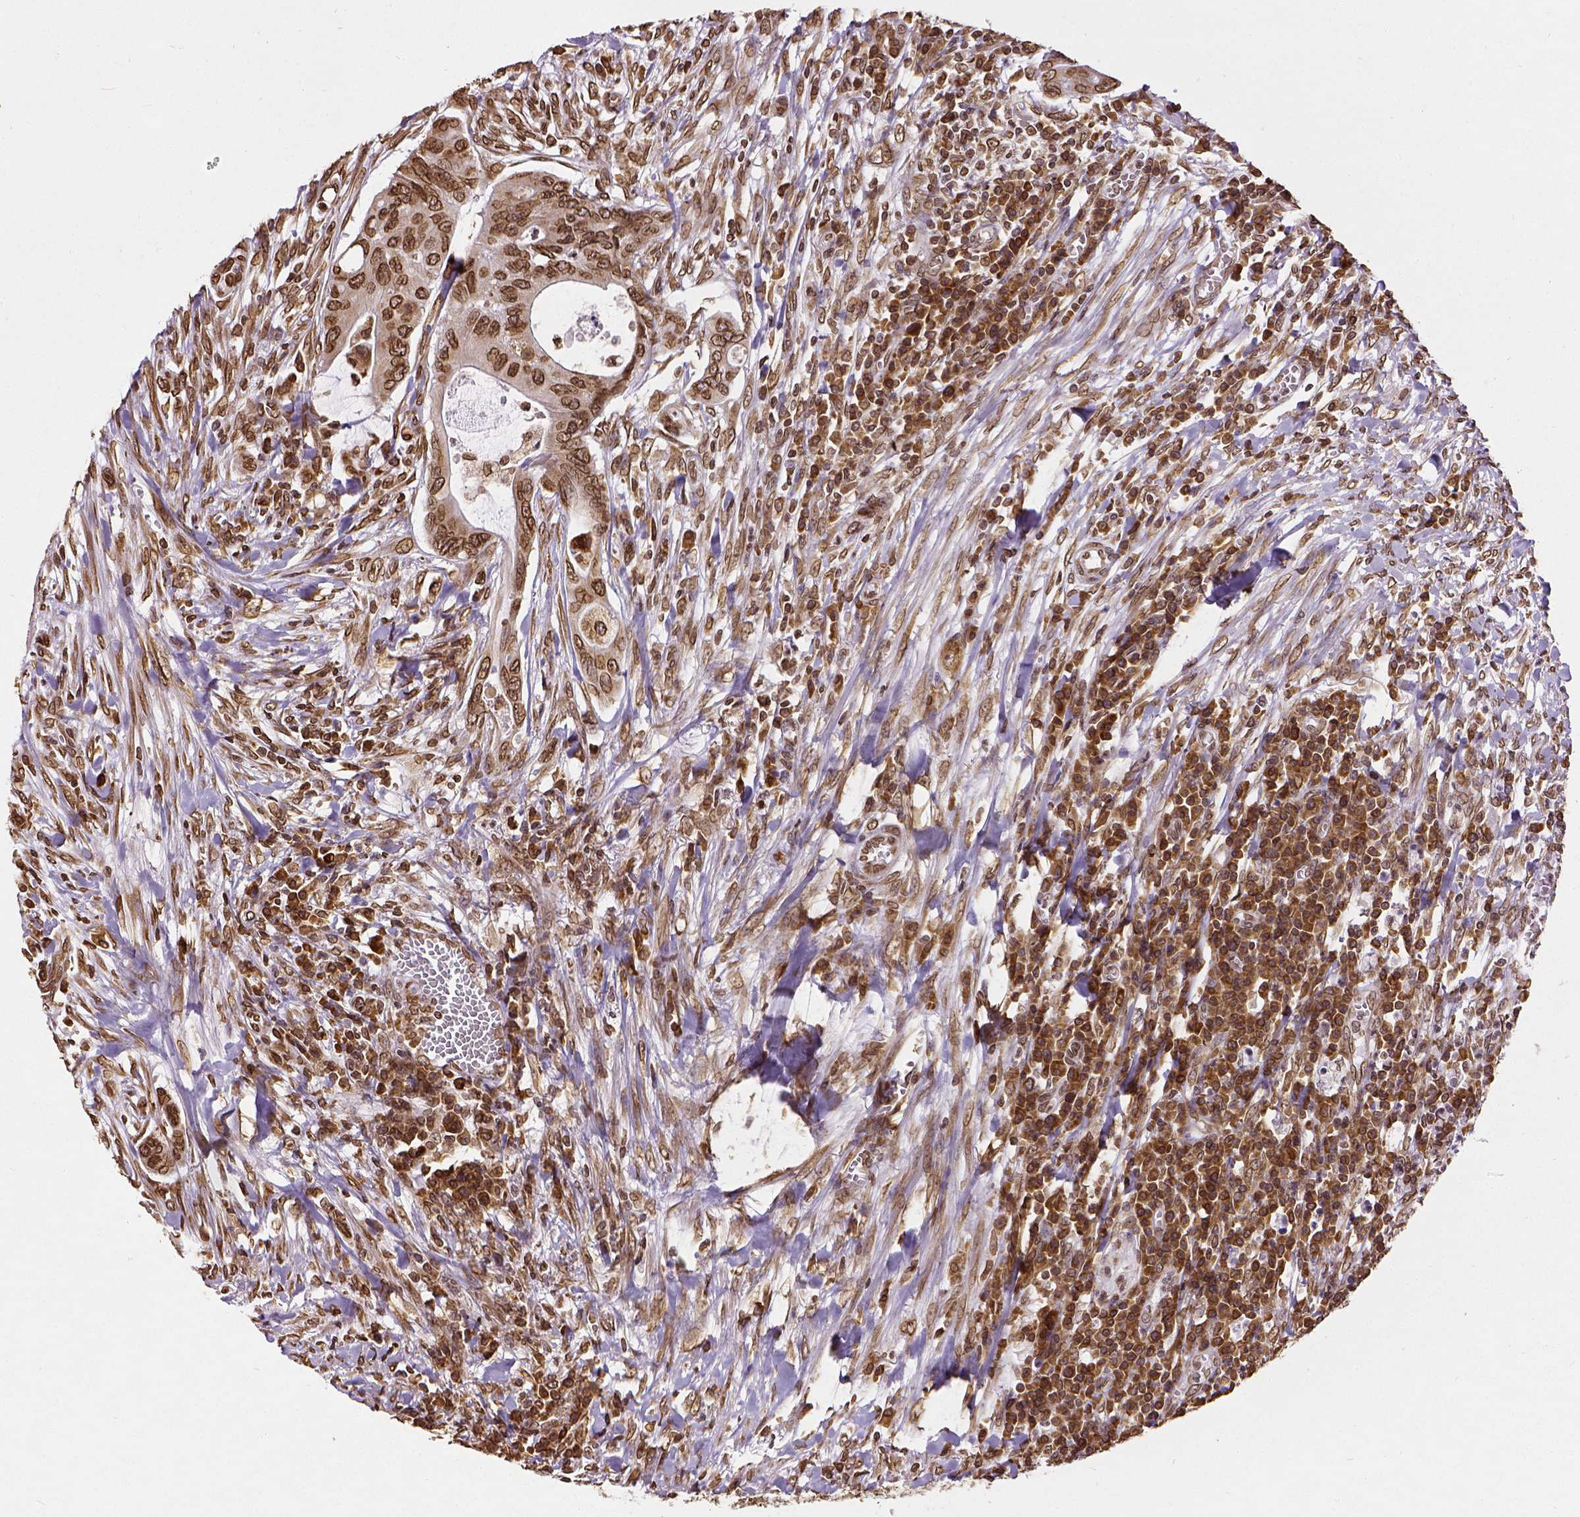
{"staining": {"intensity": "strong", "quantity": ">75%", "location": "cytoplasmic/membranous,nuclear"}, "tissue": "colorectal cancer", "cell_type": "Tumor cells", "image_type": "cancer", "snomed": [{"axis": "morphology", "description": "Adenocarcinoma, NOS"}, {"axis": "topography", "description": "Colon"}], "caption": "A brown stain labels strong cytoplasmic/membranous and nuclear positivity of a protein in colorectal cancer (adenocarcinoma) tumor cells.", "gene": "MTDH", "patient": {"sex": "male", "age": 65}}